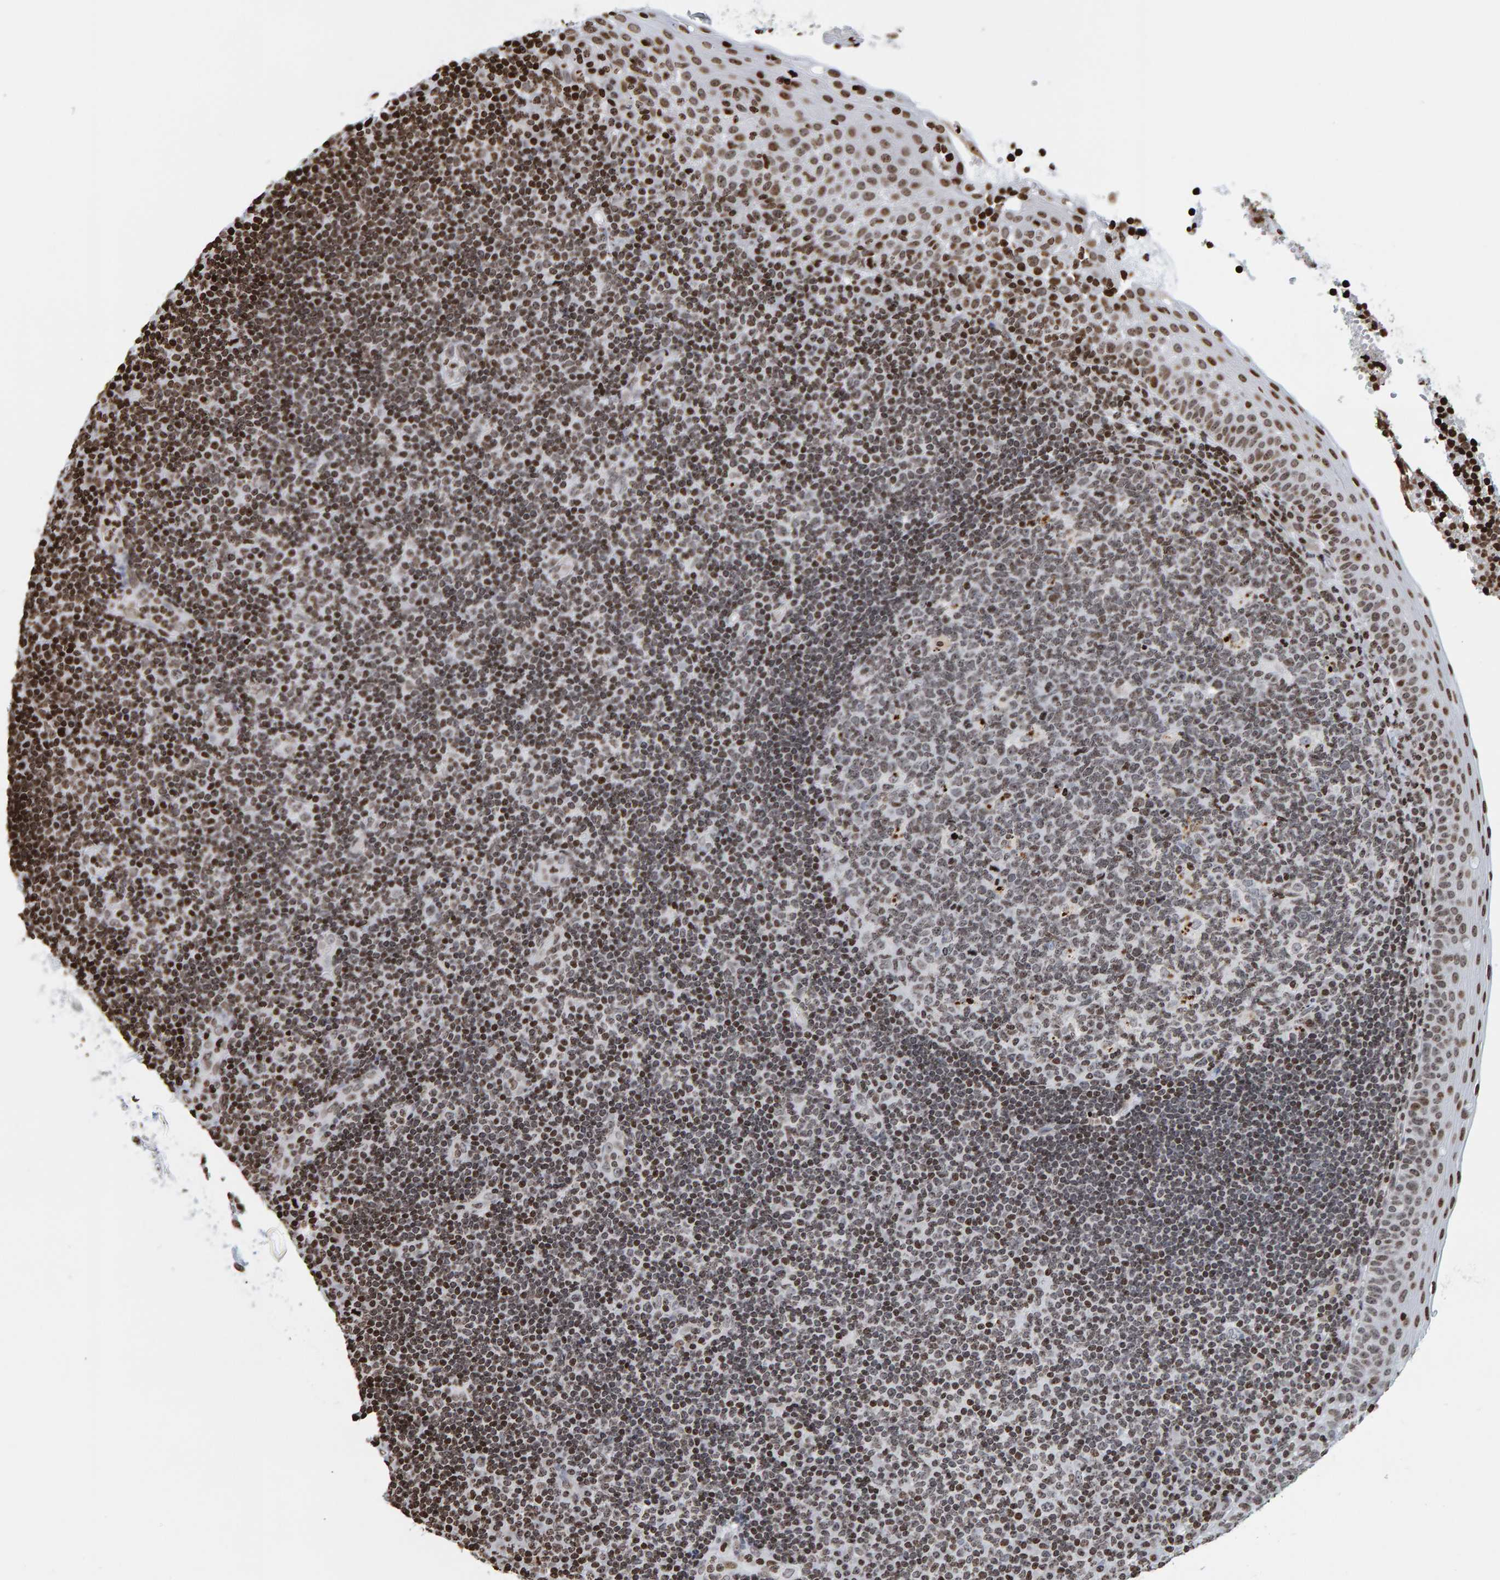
{"staining": {"intensity": "moderate", "quantity": "25%-75%", "location": "nuclear"}, "tissue": "tonsil", "cell_type": "Germinal center cells", "image_type": "normal", "snomed": [{"axis": "morphology", "description": "Normal tissue, NOS"}, {"axis": "topography", "description": "Tonsil"}], "caption": "Moderate nuclear protein staining is identified in approximately 25%-75% of germinal center cells in tonsil.", "gene": "BRF2", "patient": {"sex": "female", "age": 40}}